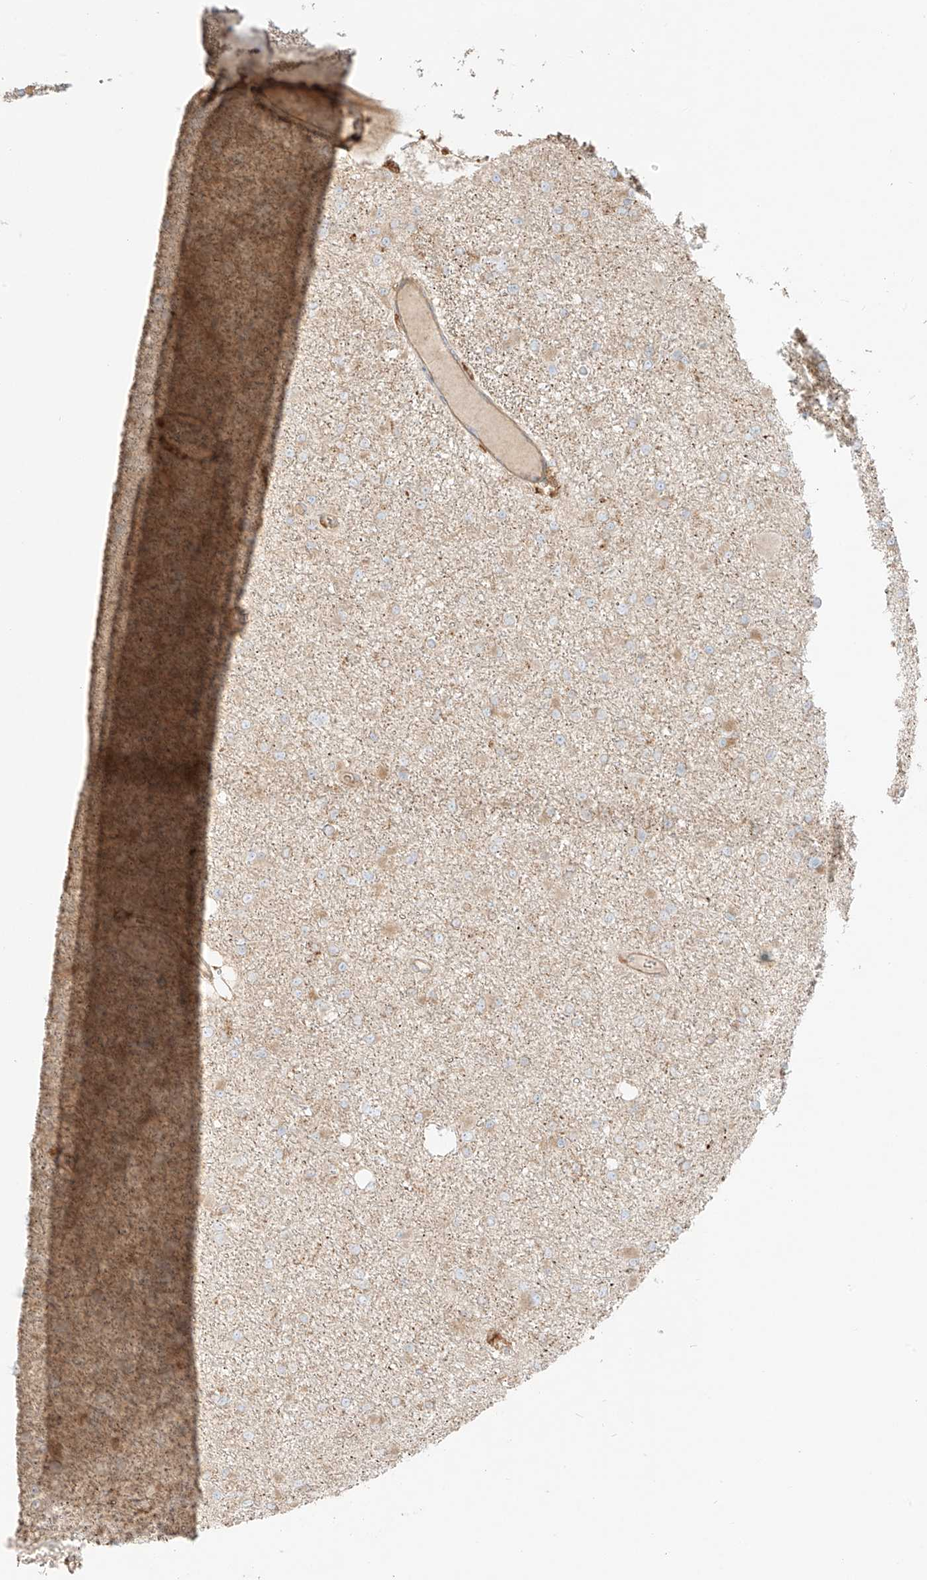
{"staining": {"intensity": "weak", "quantity": "25%-75%", "location": "cytoplasmic/membranous"}, "tissue": "glioma", "cell_type": "Tumor cells", "image_type": "cancer", "snomed": [{"axis": "morphology", "description": "Glioma, malignant, Low grade"}, {"axis": "topography", "description": "Brain"}], "caption": "A brown stain labels weak cytoplasmic/membranous positivity of a protein in glioma tumor cells.", "gene": "SNX9", "patient": {"sex": "female", "age": 22}}